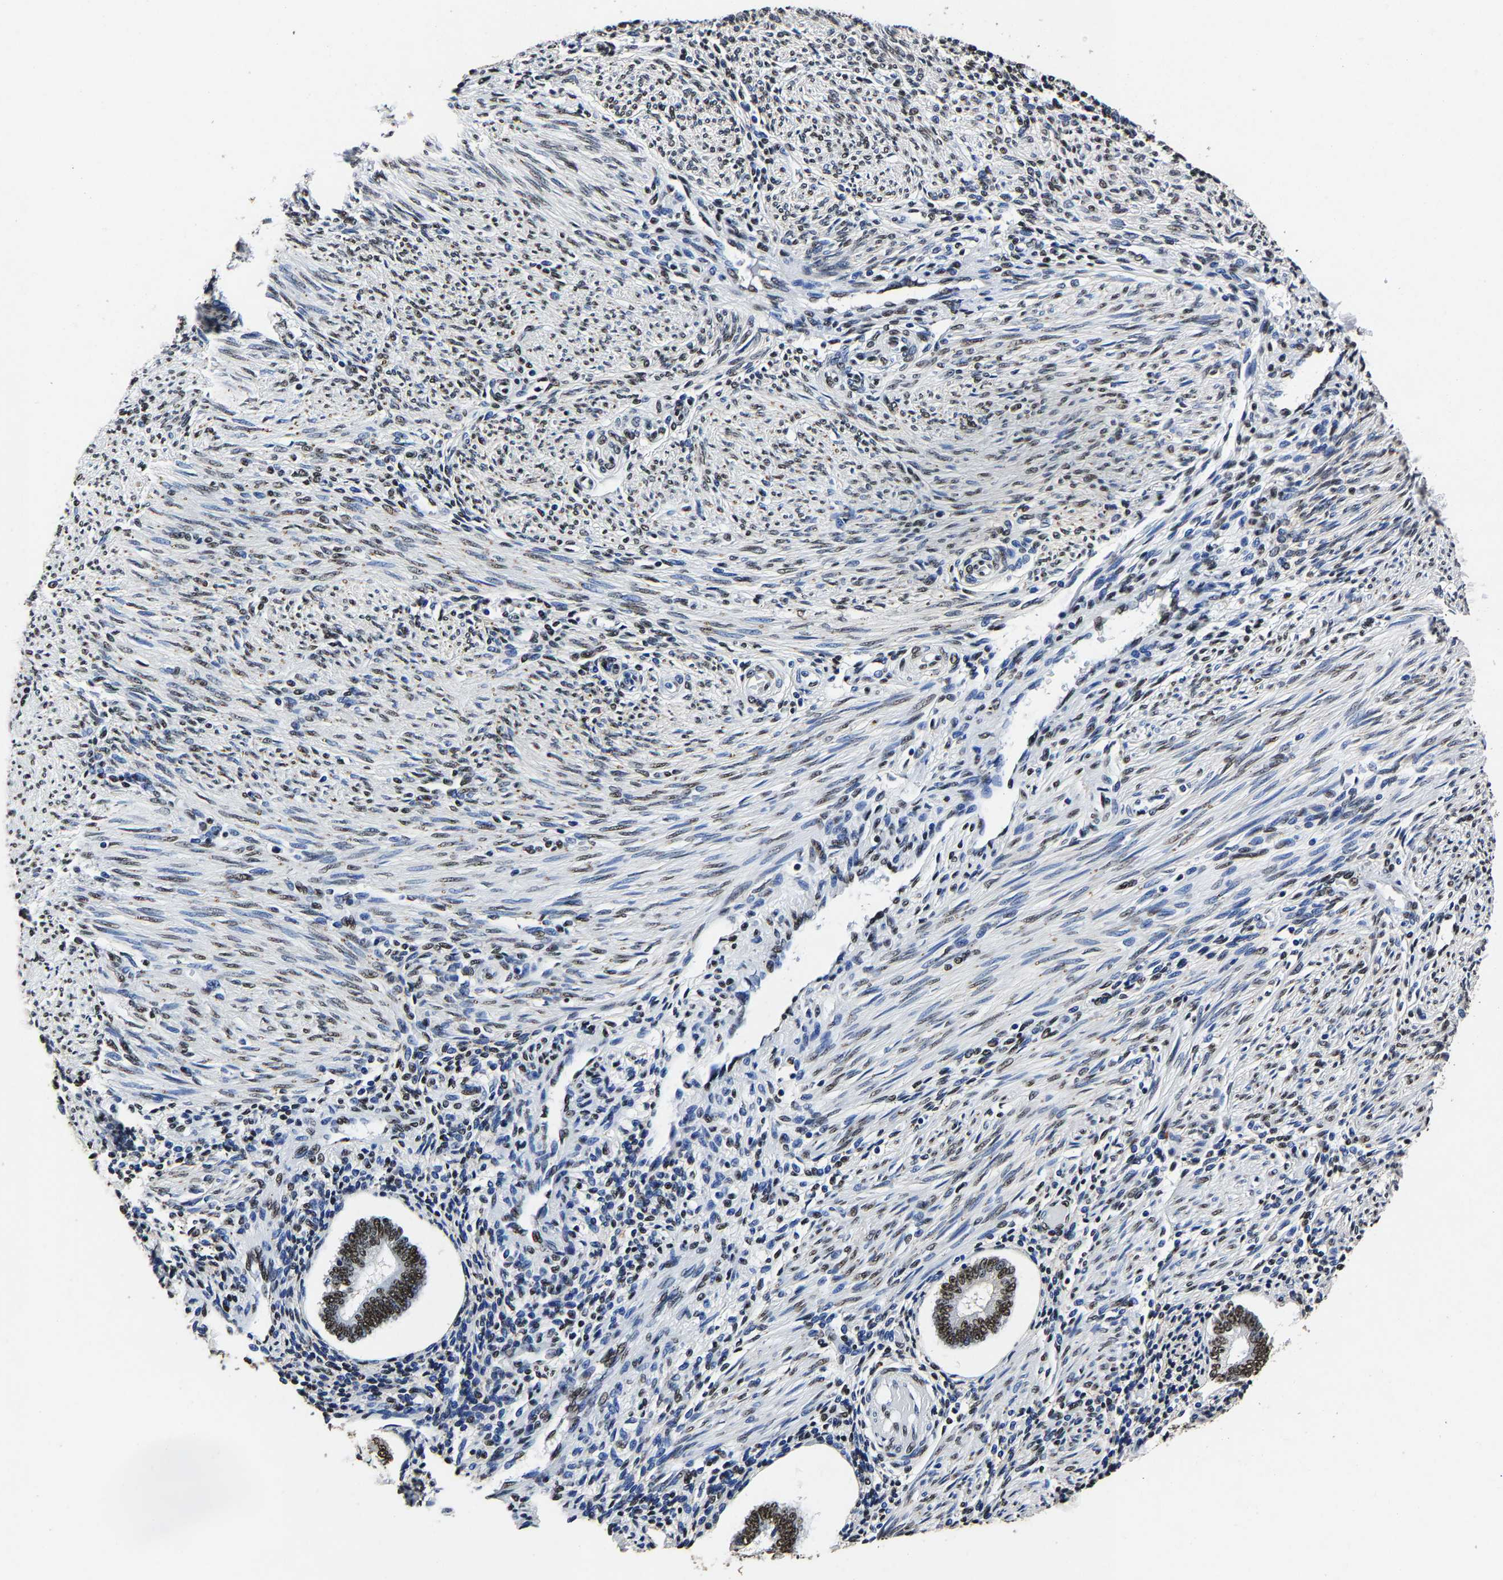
{"staining": {"intensity": "moderate", "quantity": "<25%", "location": "nuclear"}, "tissue": "endometrium", "cell_type": "Cells in endometrial stroma", "image_type": "normal", "snomed": [{"axis": "morphology", "description": "Normal tissue, NOS"}, {"axis": "topography", "description": "Endometrium"}], "caption": "Brown immunohistochemical staining in unremarkable human endometrium shows moderate nuclear staining in about <25% of cells in endometrial stroma.", "gene": "RBM45", "patient": {"sex": "female", "age": 42}}